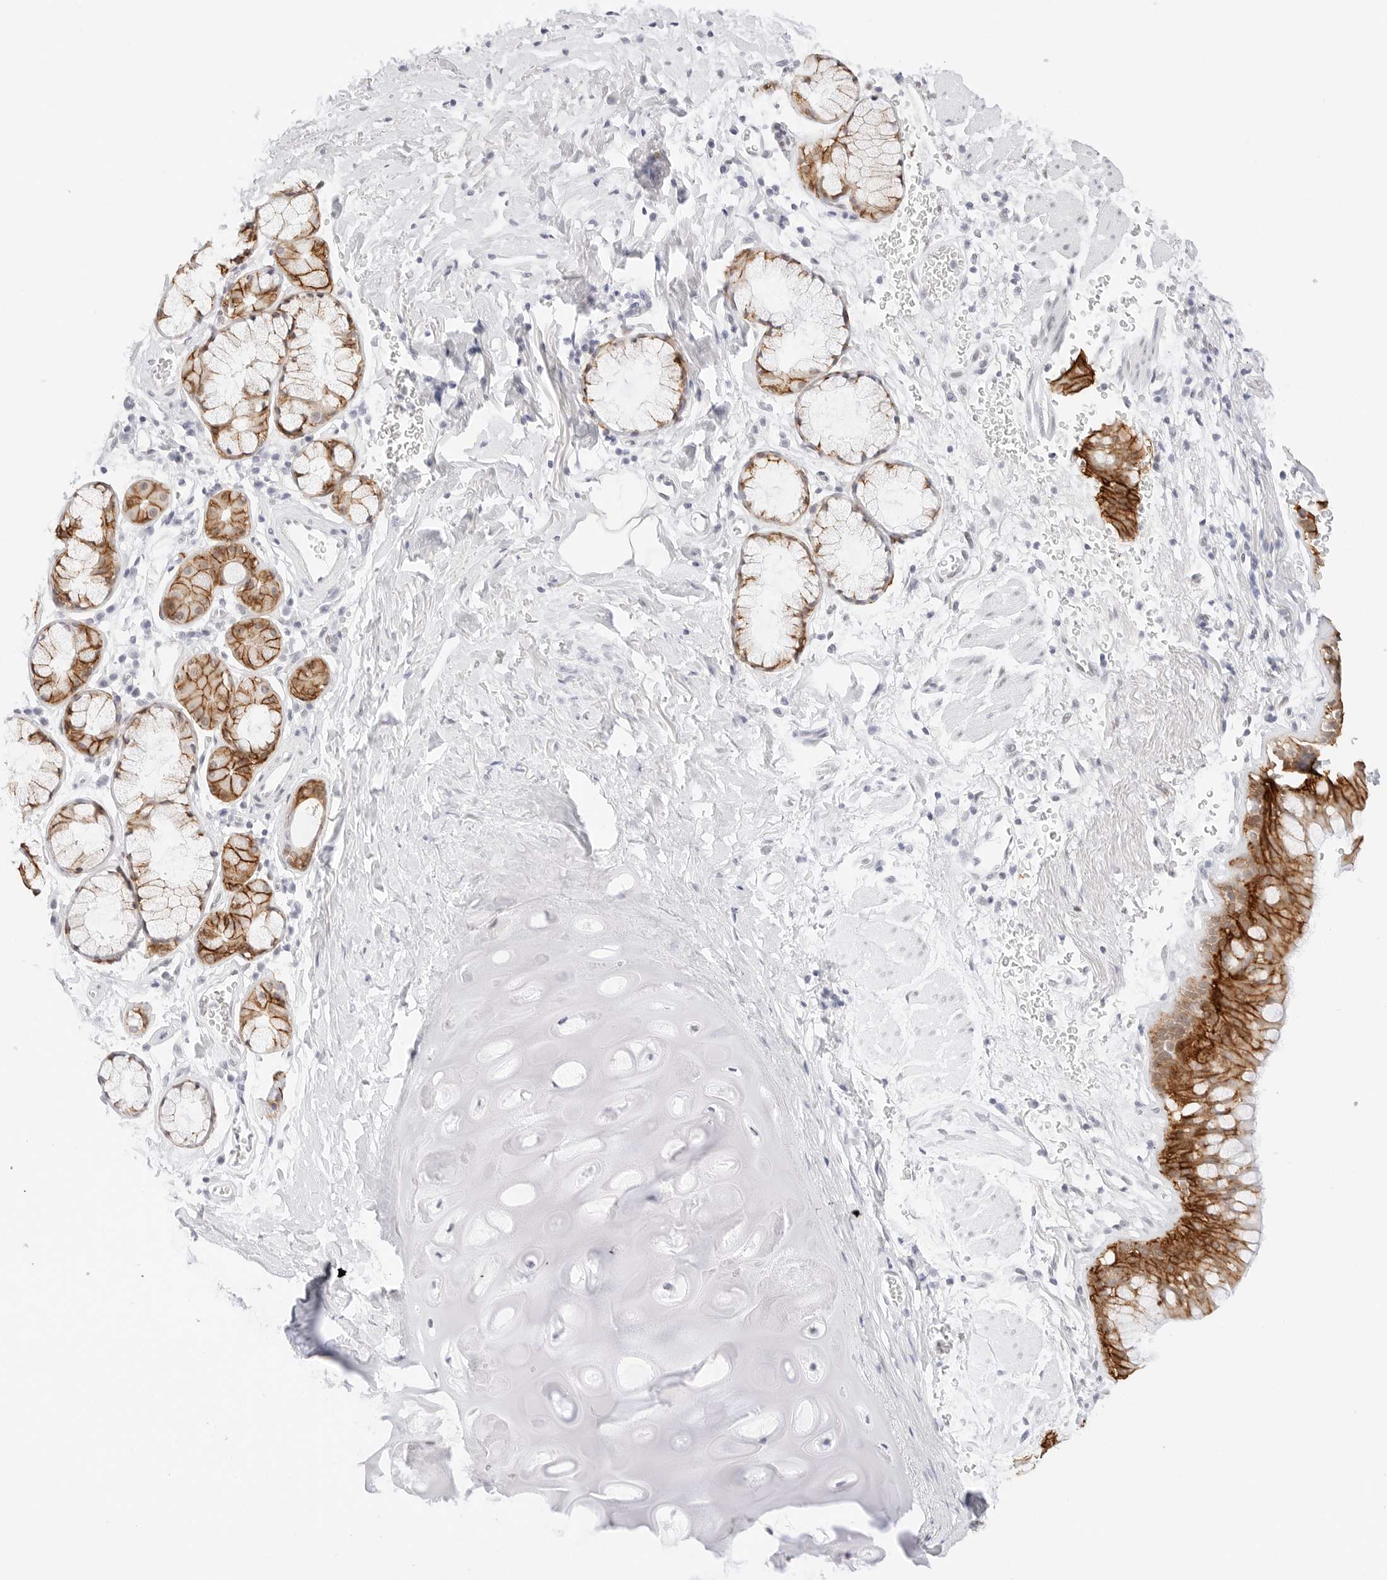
{"staining": {"intensity": "moderate", "quantity": ">75%", "location": "cytoplasmic/membranous"}, "tissue": "bronchus", "cell_type": "Respiratory epithelial cells", "image_type": "normal", "snomed": [{"axis": "morphology", "description": "Normal tissue, NOS"}, {"axis": "topography", "description": "Cartilage tissue"}, {"axis": "topography", "description": "Bronchus"}], "caption": "A high-resolution histopathology image shows IHC staining of benign bronchus, which reveals moderate cytoplasmic/membranous positivity in approximately >75% of respiratory epithelial cells.", "gene": "CDH1", "patient": {"sex": "female", "age": 53}}